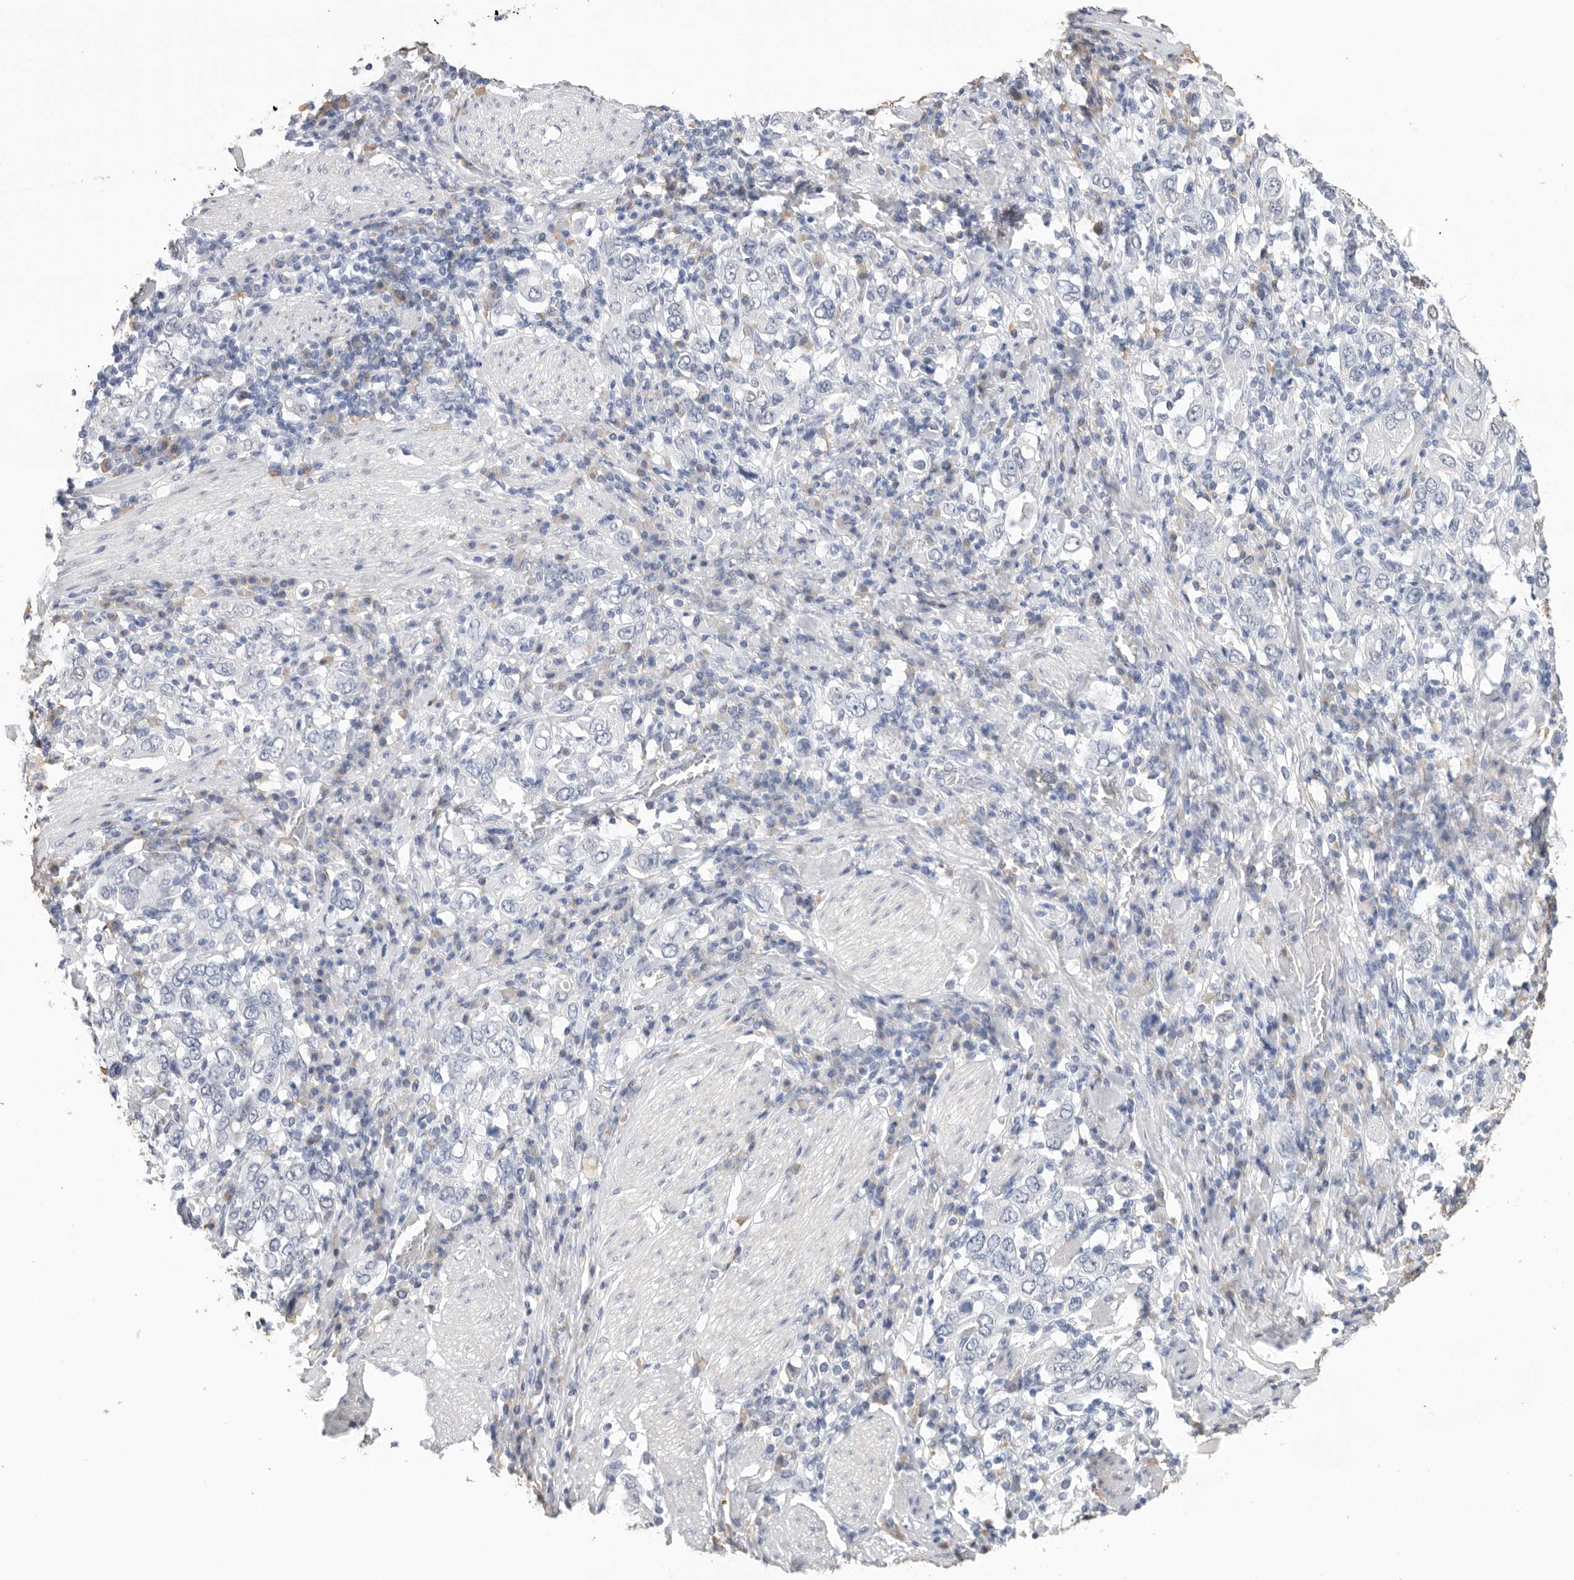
{"staining": {"intensity": "negative", "quantity": "none", "location": "none"}, "tissue": "stomach cancer", "cell_type": "Tumor cells", "image_type": "cancer", "snomed": [{"axis": "morphology", "description": "Adenocarcinoma, NOS"}, {"axis": "topography", "description": "Stomach, upper"}], "caption": "IHC photomicrograph of human stomach adenocarcinoma stained for a protein (brown), which exhibits no positivity in tumor cells. Brightfield microscopy of immunohistochemistry (IHC) stained with DAB (brown) and hematoxylin (blue), captured at high magnification.", "gene": "ARHGEF10", "patient": {"sex": "male", "age": 62}}